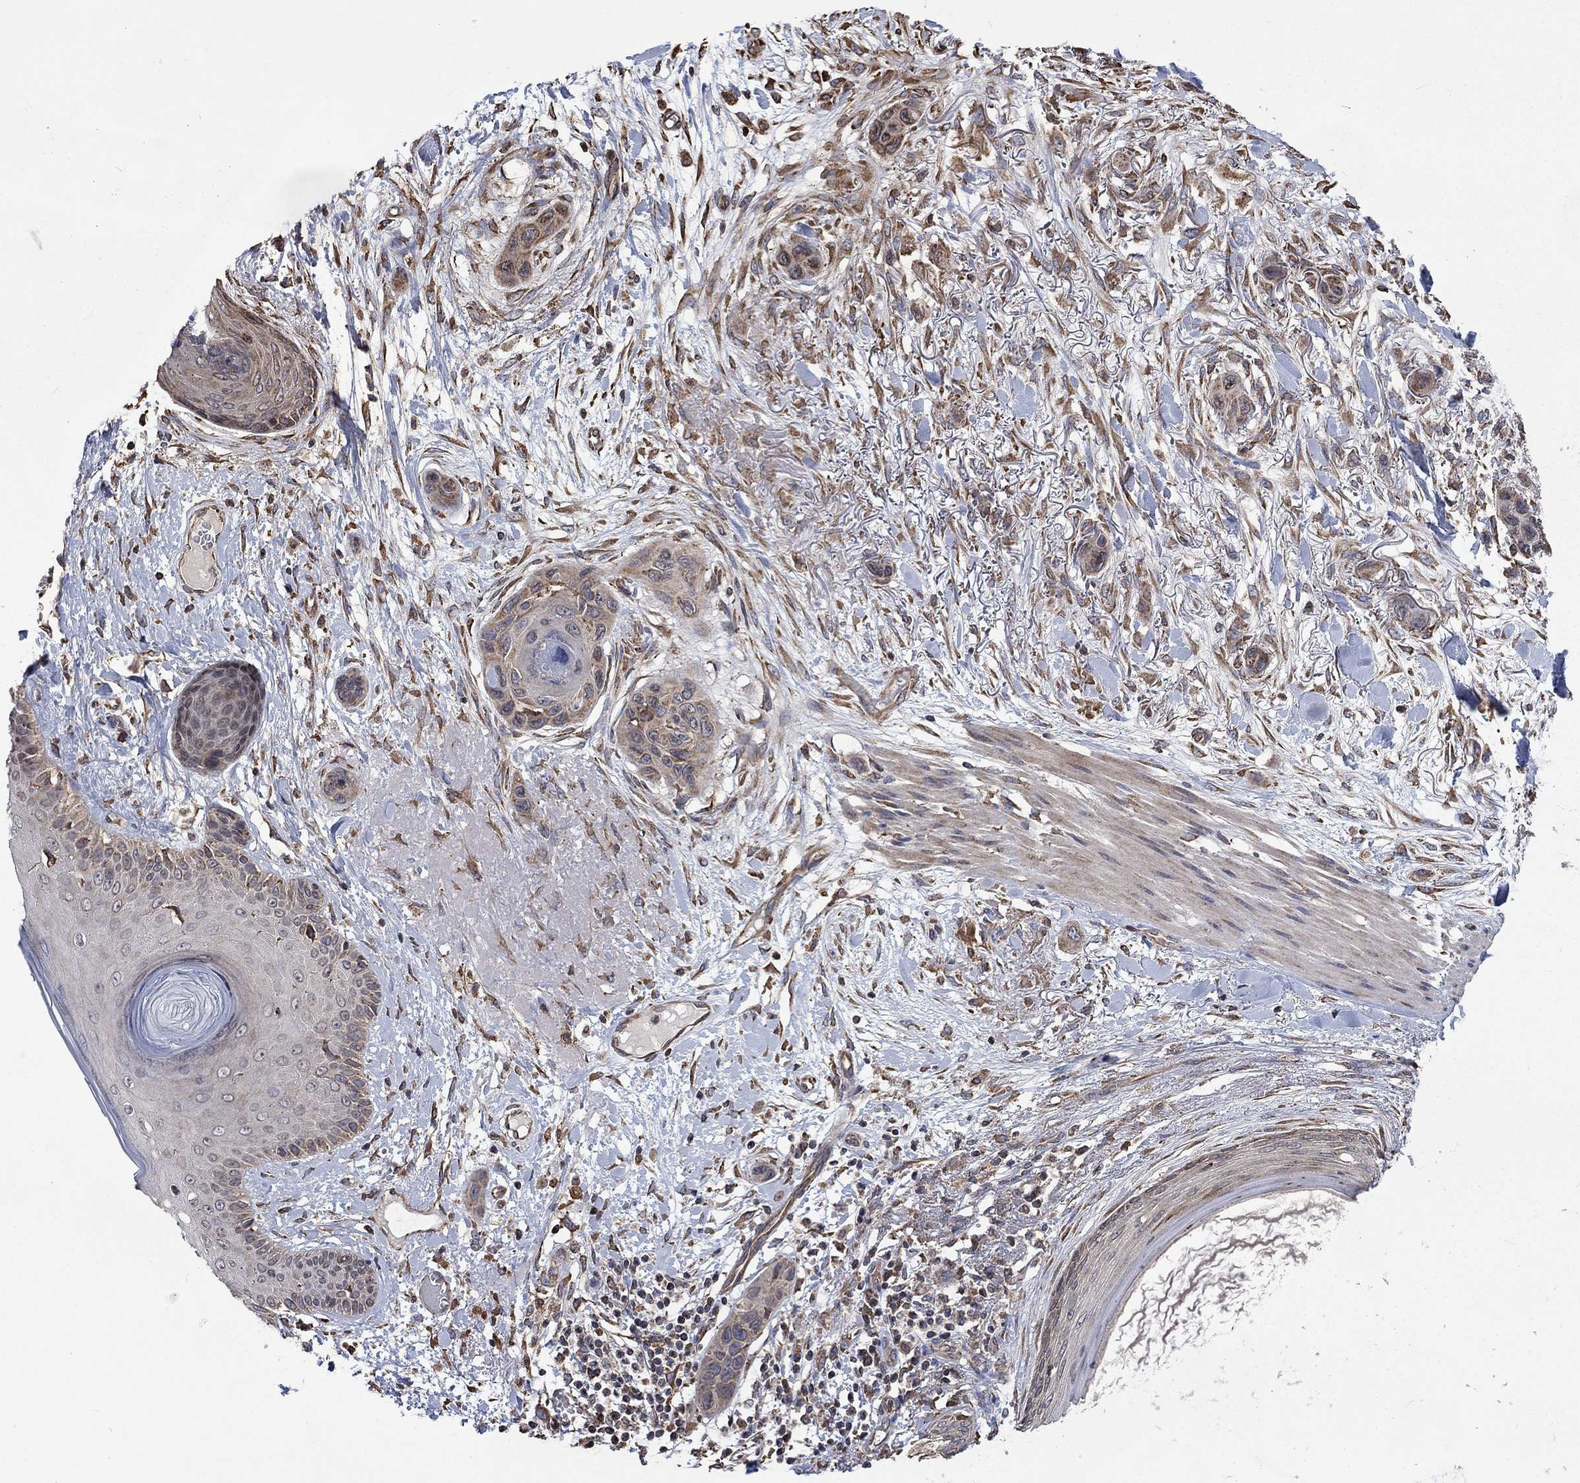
{"staining": {"intensity": "weak", "quantity": "25%-75%", "location": "cytoplasmic/membranous"}, "tissue": "skin cancer", "cell_type": "Tumor cells", "image_type": "cancer", "snomed": [{"axis": "morphology", "description": "Squamous cell carcinoma, NOS"}, {"axis": "topography", "description": "Skin"}], "caption": "Squamous cell carcinoma (skin) stained for a protein exhibits weak cytoplasmic/membranous positivity in tumor cells.", "gene": "ESRRA", "patient": {"sex": "male", "age": 79}}